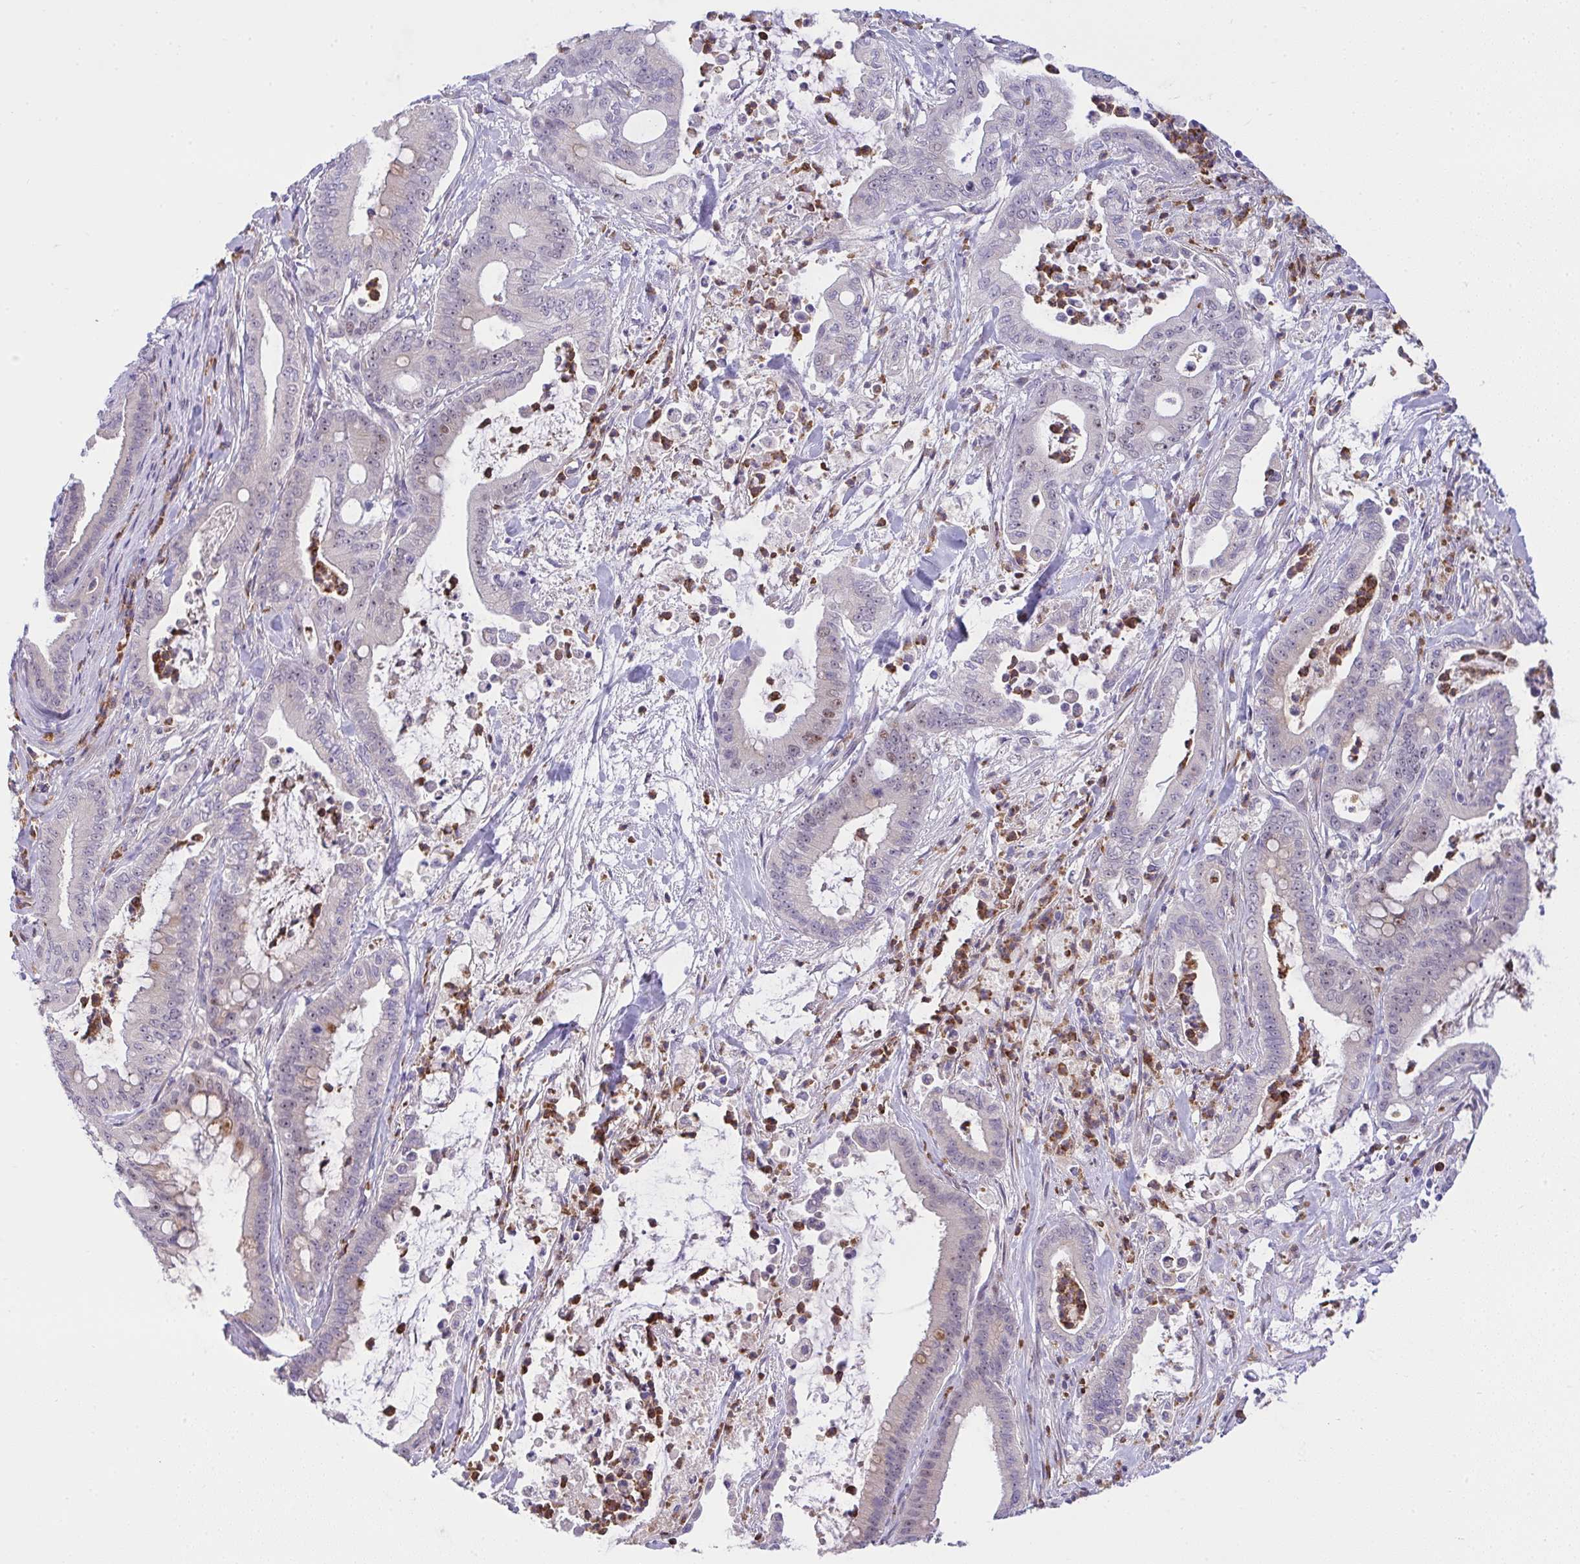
{"staining": {"intensity": "weak", "quantity": "<25%", "location": "cytoplasmic/membranous"}, "tissue": "pancreatic cancer", "cell_type": "Tumor cells", "image_type": "cancer", "snomed": [{"axis": "morphology", "description": "Adenocarcinoma, NOS"}, {"axis": "topography", "description": "Pancreas"}], "caption": "Pancreatic adenocarcinoma stained for a protein using immunohistochemistry (IHC) demonstrates no staining tumor cells.", "gene": "ZNF554", "patient": {"sex": "male", "age": 71}}